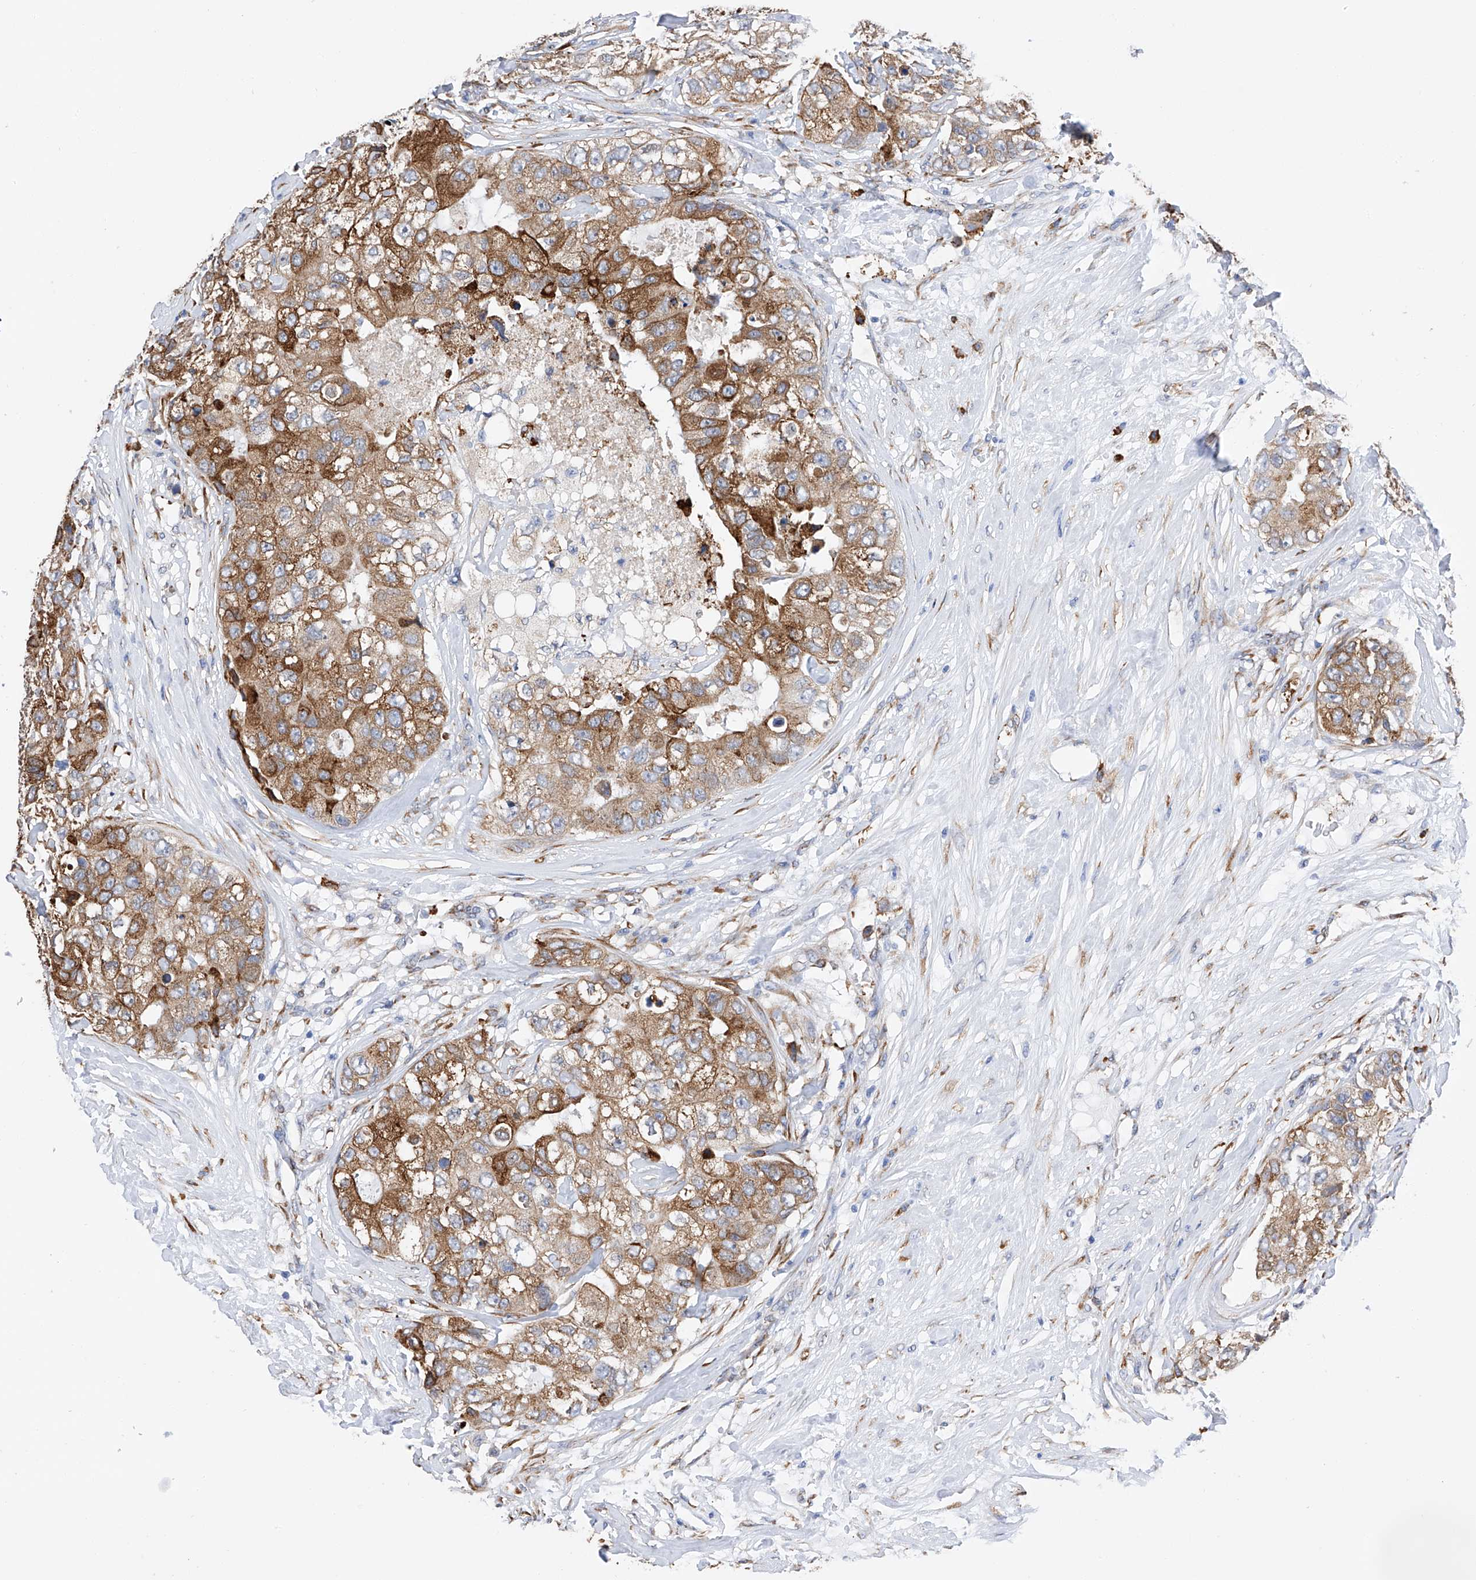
{"staining": {"intensity": "moderate", "quantity": ">75%", "location": "cytoplasmic/membranous"}, "tissue": "breast cancer", "cell_type": "Tumor cells", "image_type": "cancer", "snomed": [{"axis": "morphology", "description": "Duct carcinoma"}, {"axis": "topography", "description": "Breast"}], "caption": "A micrograph showing moderate cytoplasmic/membranous staining in approximately >75% of tumor cells in breast cancer, as visualized by brown immunohistochemical staining.", "gene": "PDIA5", "patient": {"sex": "female", "age": 62}}